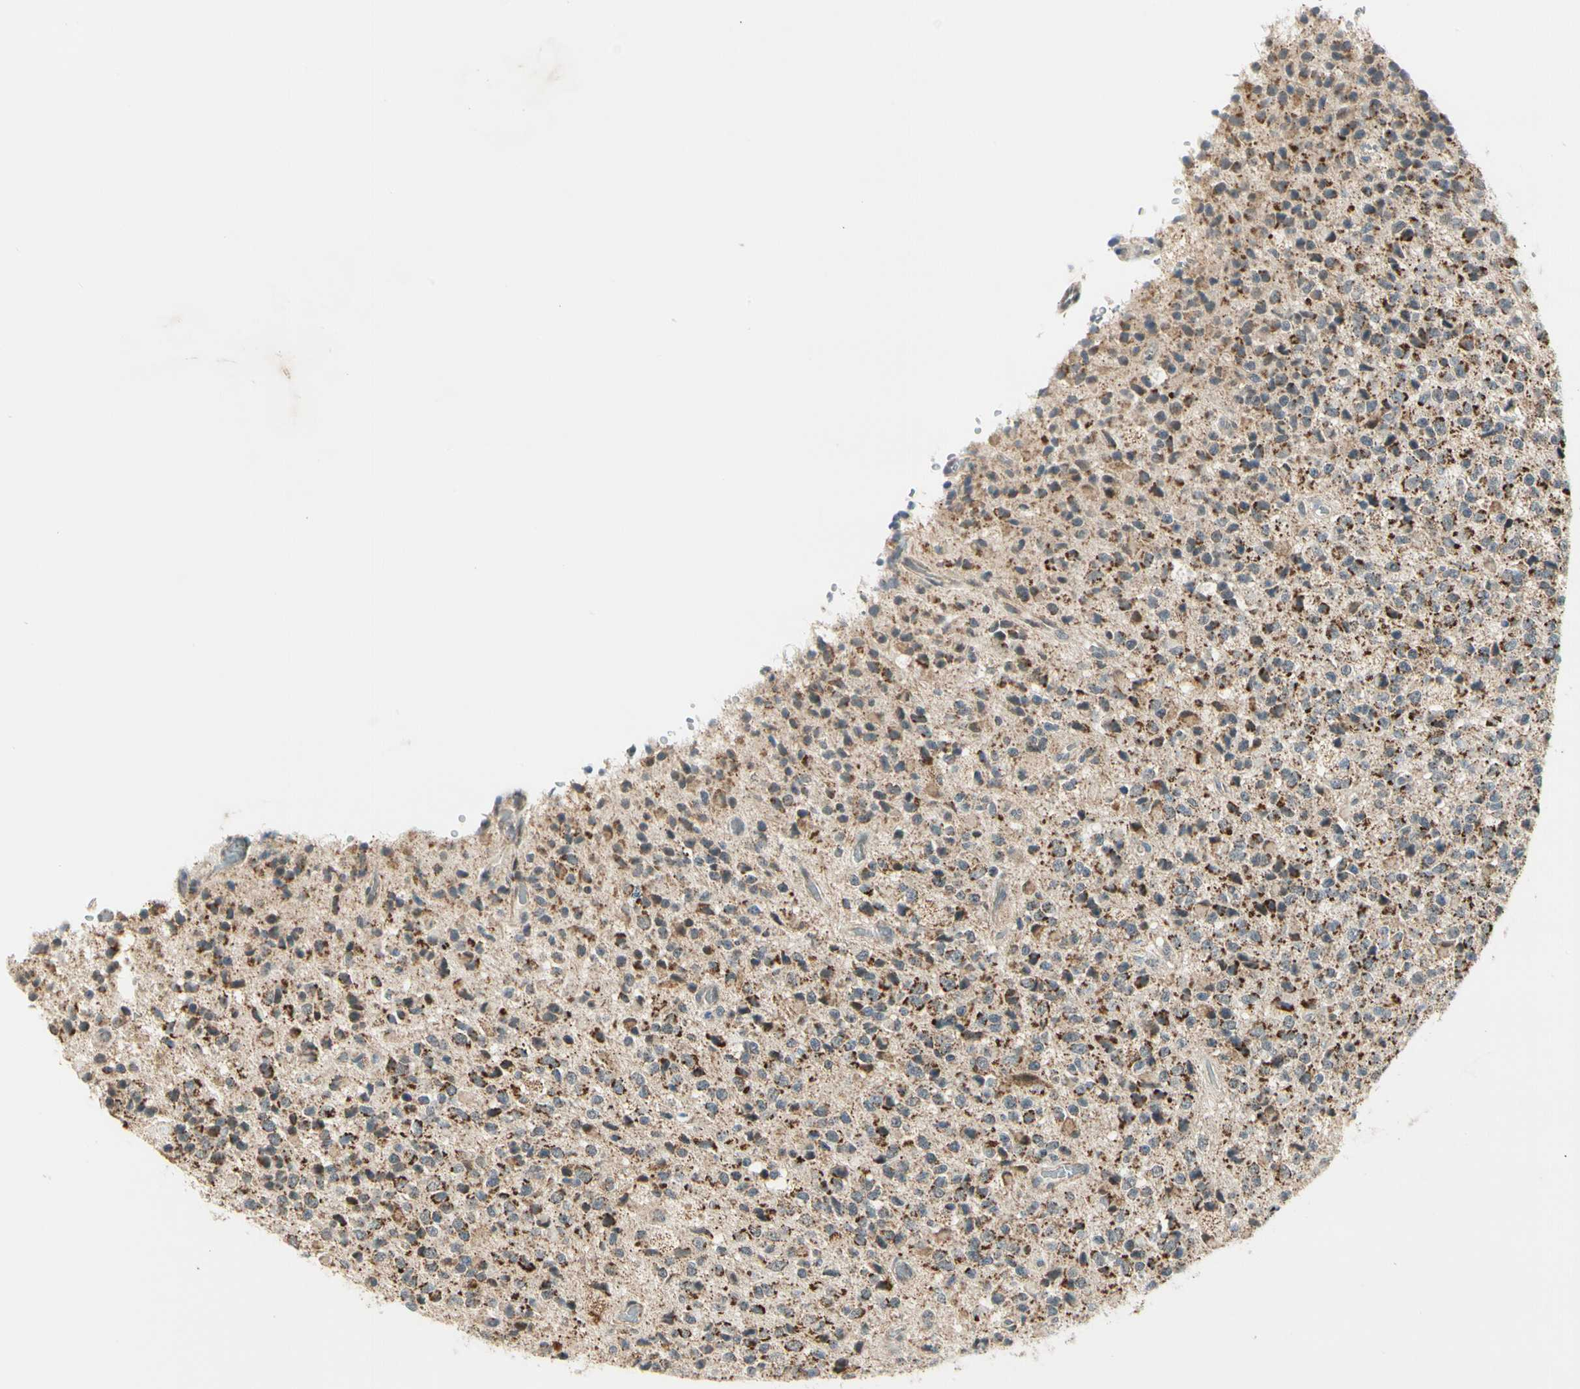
{"staining": {"intensity": "moderate", "quantity": "25%-75%", "location": "cytoplasmic/membranous"}, "tissue": "glioma", "cell_type": "Tumor cells", "image_type": "cancer", "snomed": [{"axis": "morphology", "description": "Glioma, malignant, High grade"}, {"axis": "topography", "description": "pancreas cauda"}], "caption": "Protein expression analysis of glioma exhibits moderate cytoplasmic/membranous positivity in approximately 25%-75% of tumor cells.", "gene": "KHDC4", "patient": {"sex": "male", "age": 60}}